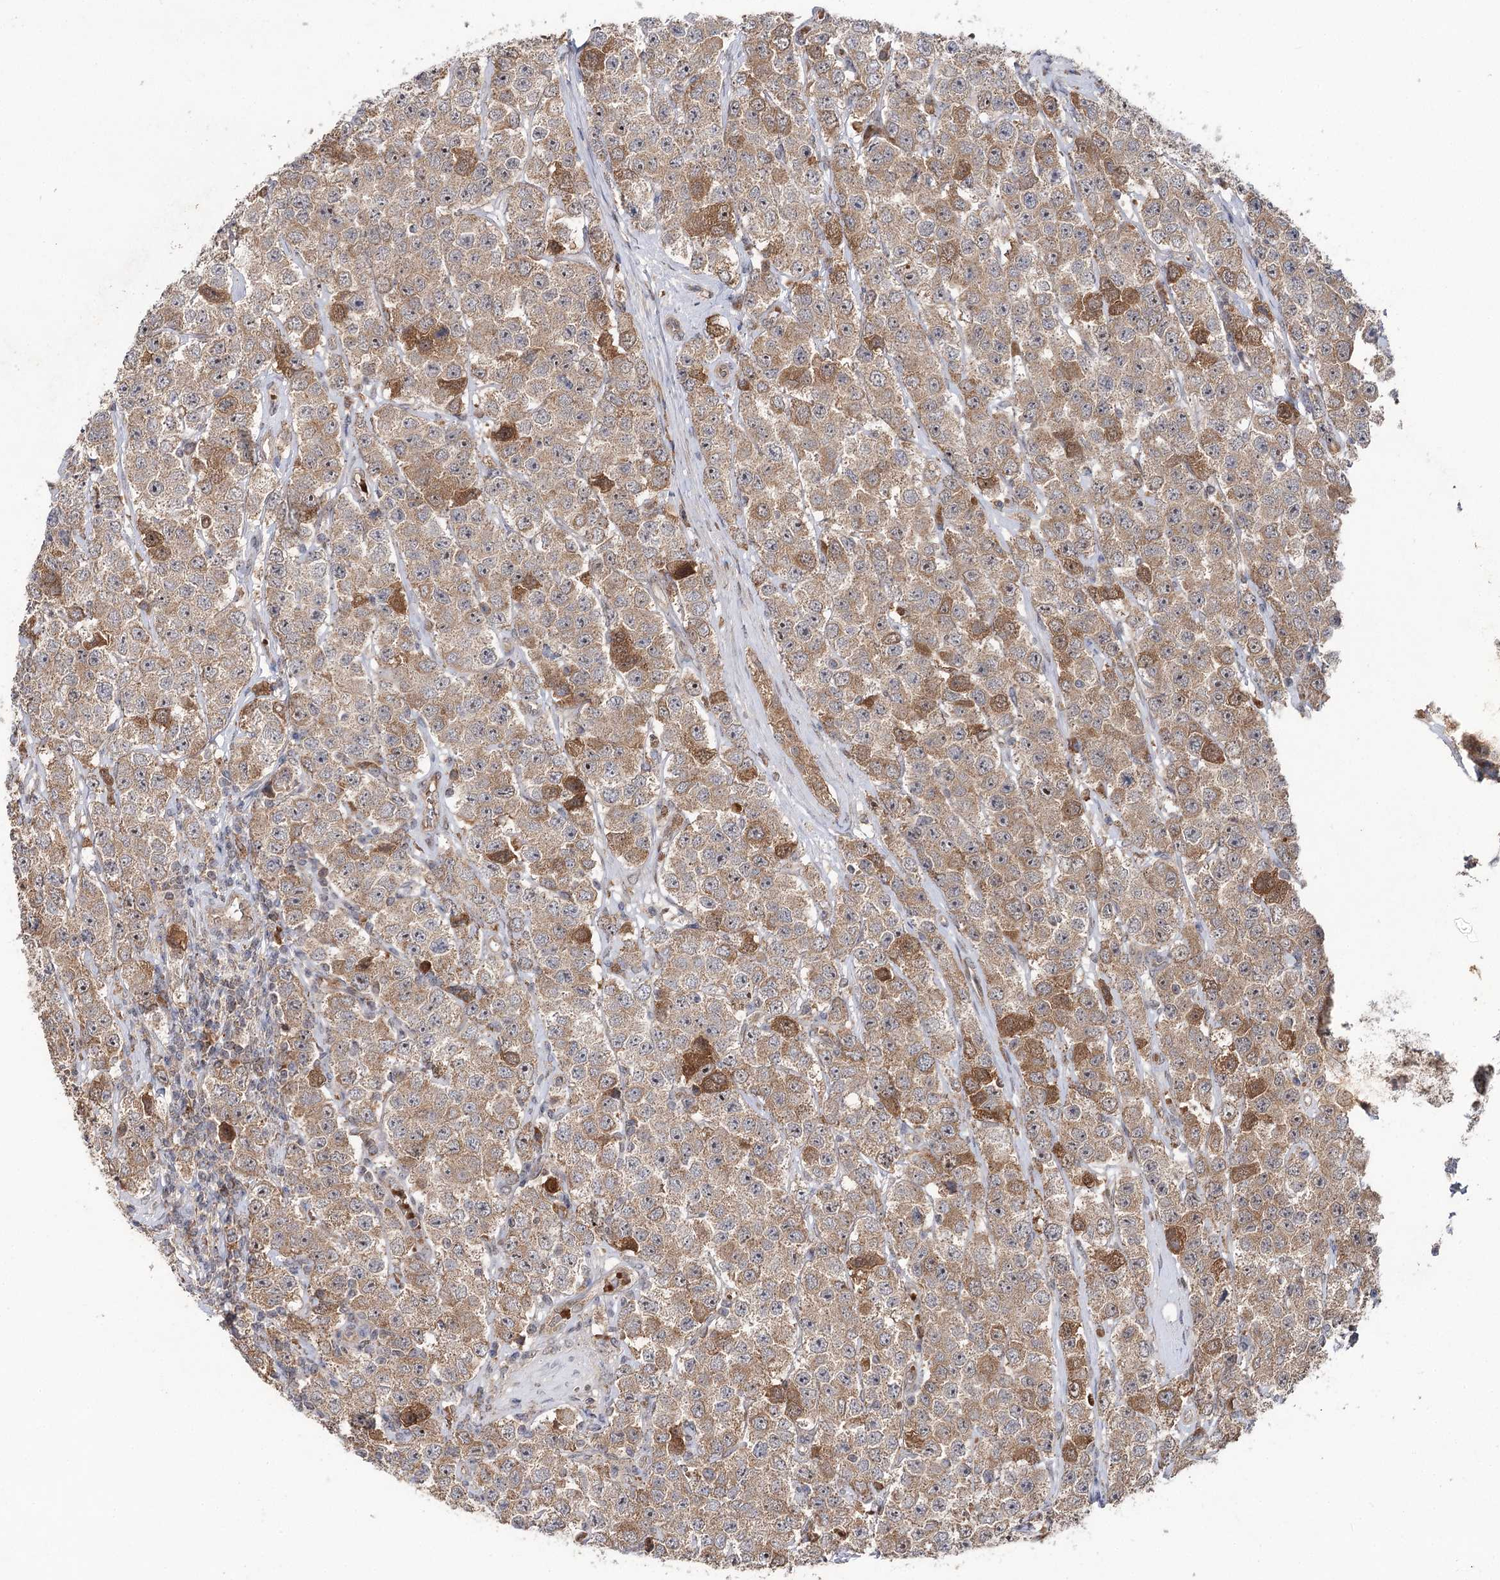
{"staining": {"intensity": "moderate", "quantity": "25%-75%", "location": "cytoplasmic/membranous"}, "tissue": "testis cancer", "cell_type": "Tumor cells", "image_type": "cancer", "snomed": [{"axis": "morphology", "description": "Seminoma, NOS"}, {"axis": "topography", "description": "Testis"}], "caption": "Human seminoma (testis) stained with a protein marker exhibits moderate staining in tumor cells.", "gene": "MSANTD2", "patient": {"sex": "male", "age": 28}}